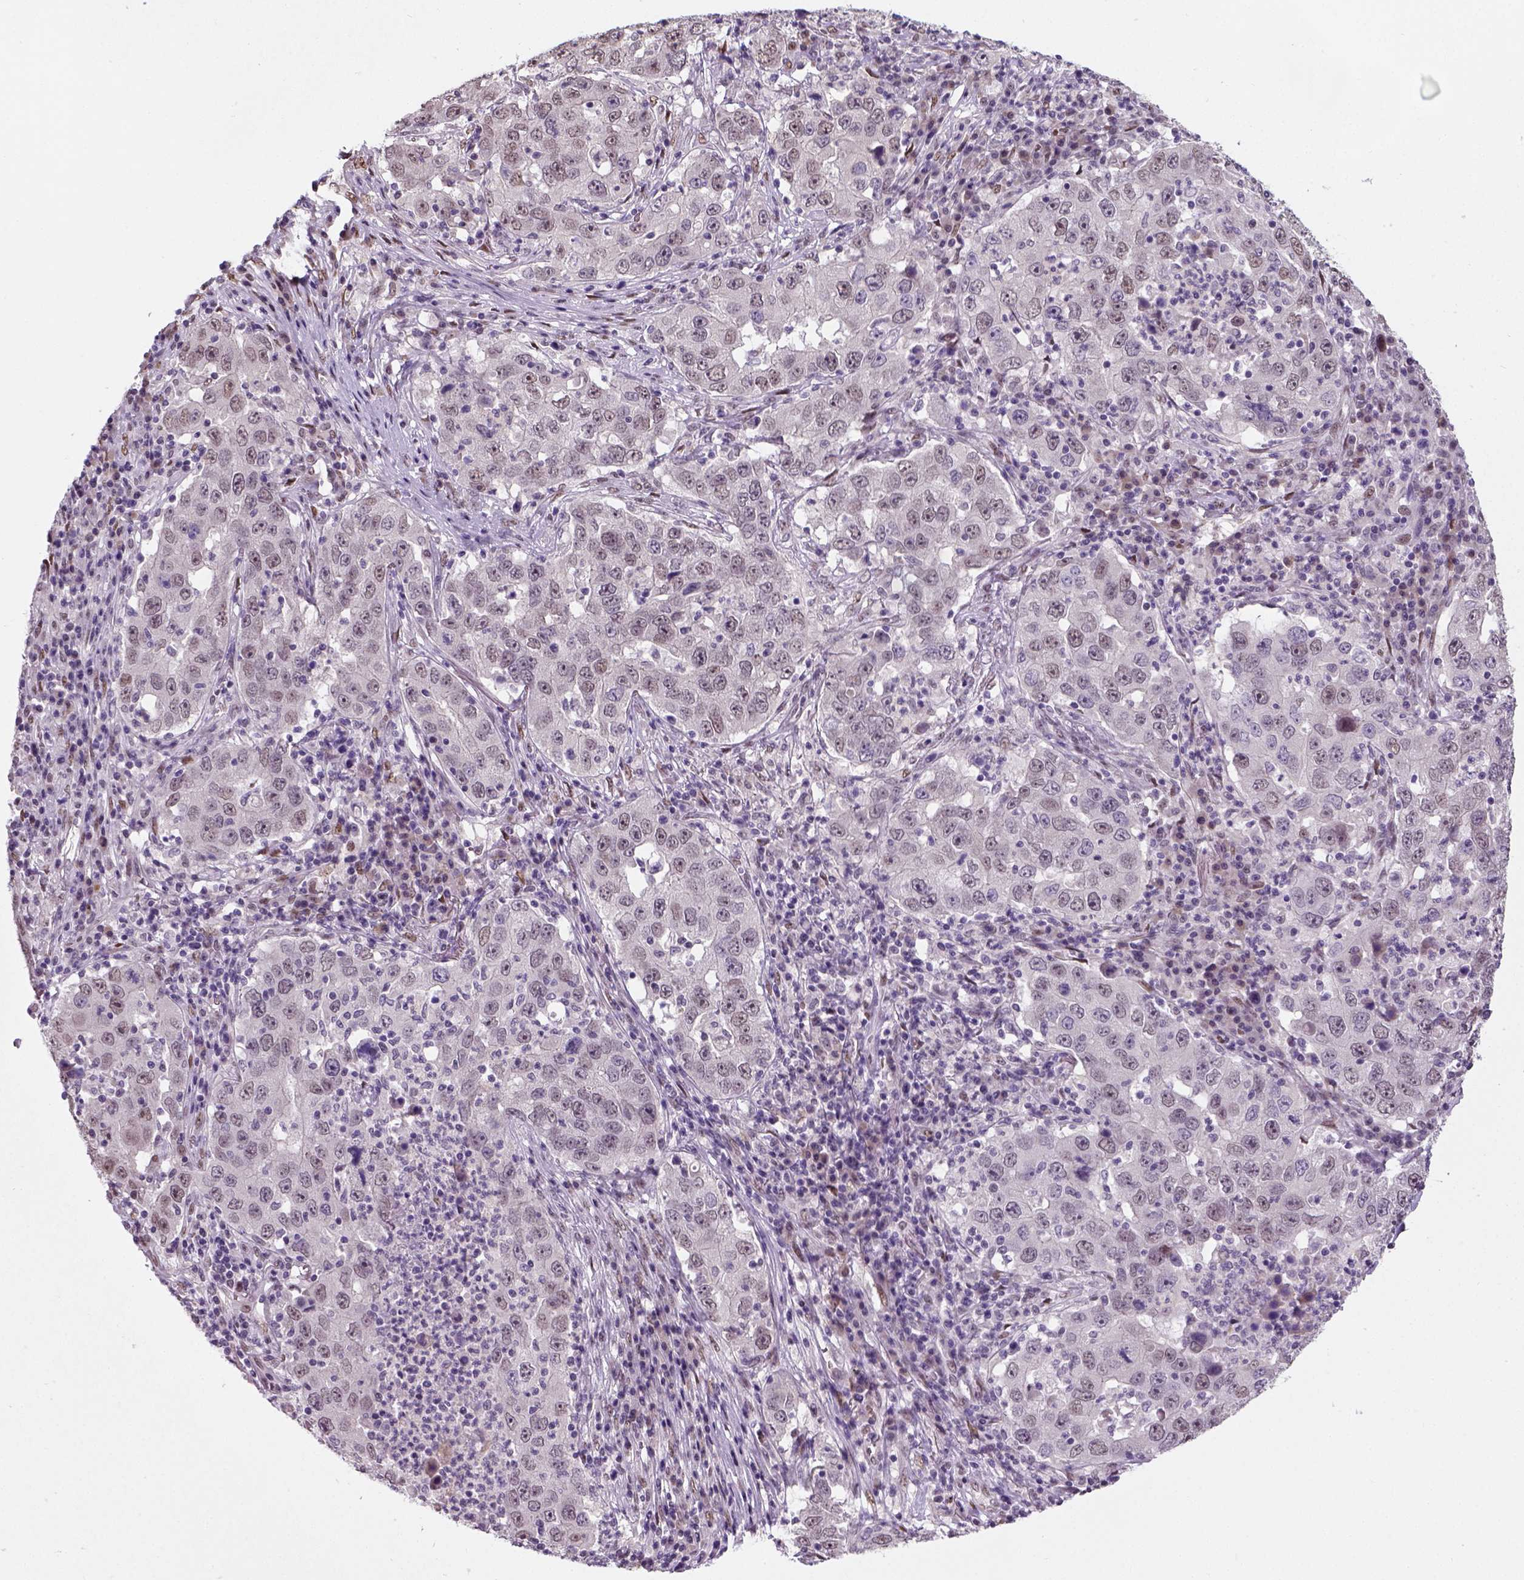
{"staining": {"intensity": "weak", "quantity": "25%-75%", "location": "nuclear"}, "tissue": "lung cancer", "cell_type": "Tumor cells", "image_type": "cancer", "snomed": [{"axis": "morphology", "description": "Adenocarcinoma, NOS"}, {"axis": "topography", "description": "Lung"}], "caption": "Immunohistochemistry (DAB (3,3'-diaminobenzidine)) staining of human lung cancer (adenocarcinoma) demonstrates weak nuclear protein positivity in approximately 25%-75% of tumor cells.", "gene": "C1orf112", "patient": {"sex": "male", "age": 73}}